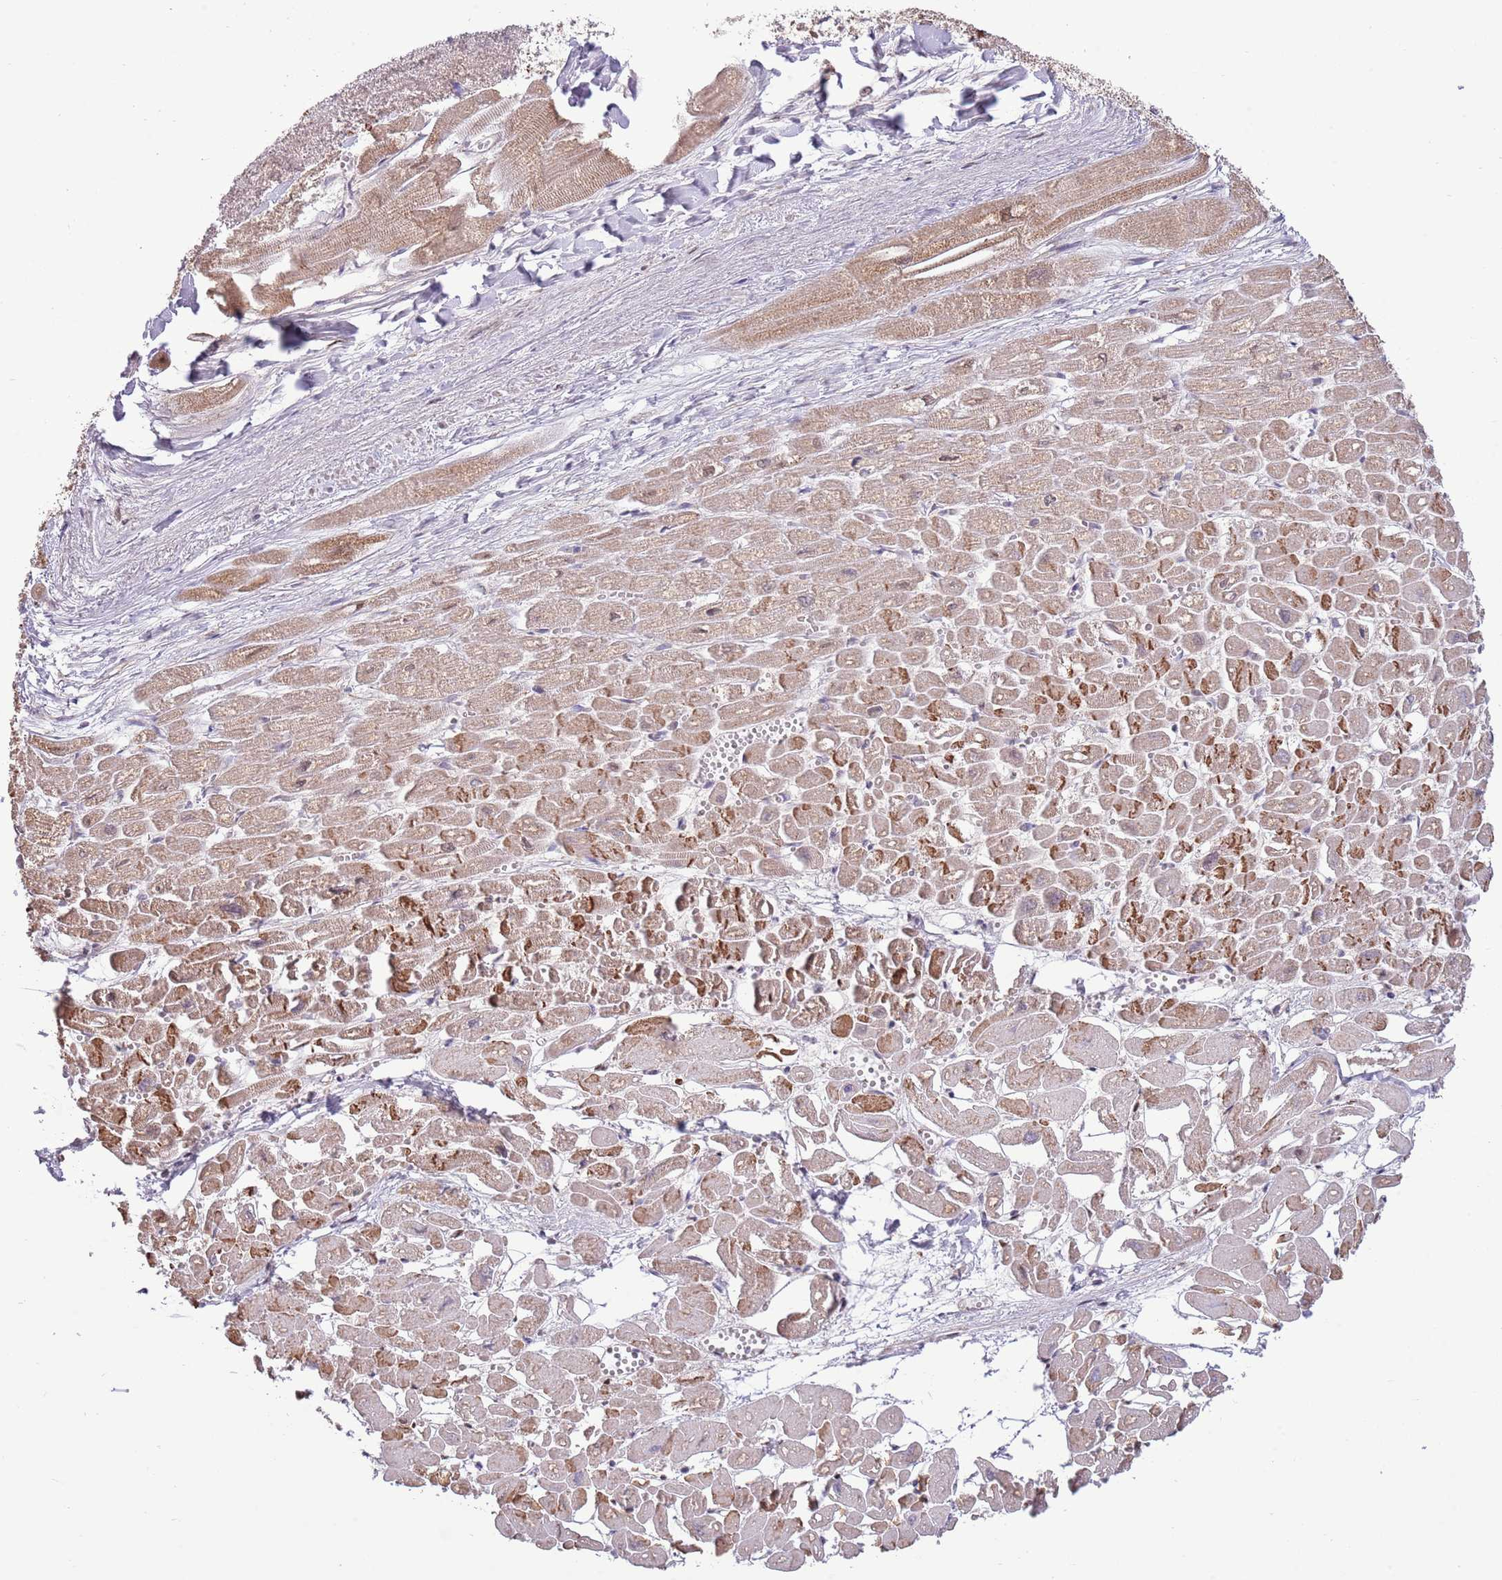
{"staining": {"intensity": "moderate", "quantity": ">75%", "location": "cytoplasmic/membranous"}, "tissue": "heart muscle", "cell_type": "Cardiomyocytes", "image_type": "normal", "snomed": [{"axis": "morphology", "description": "Normal tissue, NOS"}, {"axis": "topography", "description": "Heart"}], "caption": "Heart muscle stained with immunohistochemistry shows moderate cytoplasmic/membranous positivity in approximately >75% of cardiomyocytes. (Brightfield microscopy of DAB IHC at high magnification).", "gene": "ARL2BP", "patient": {"sex": "male", "age": 54}}